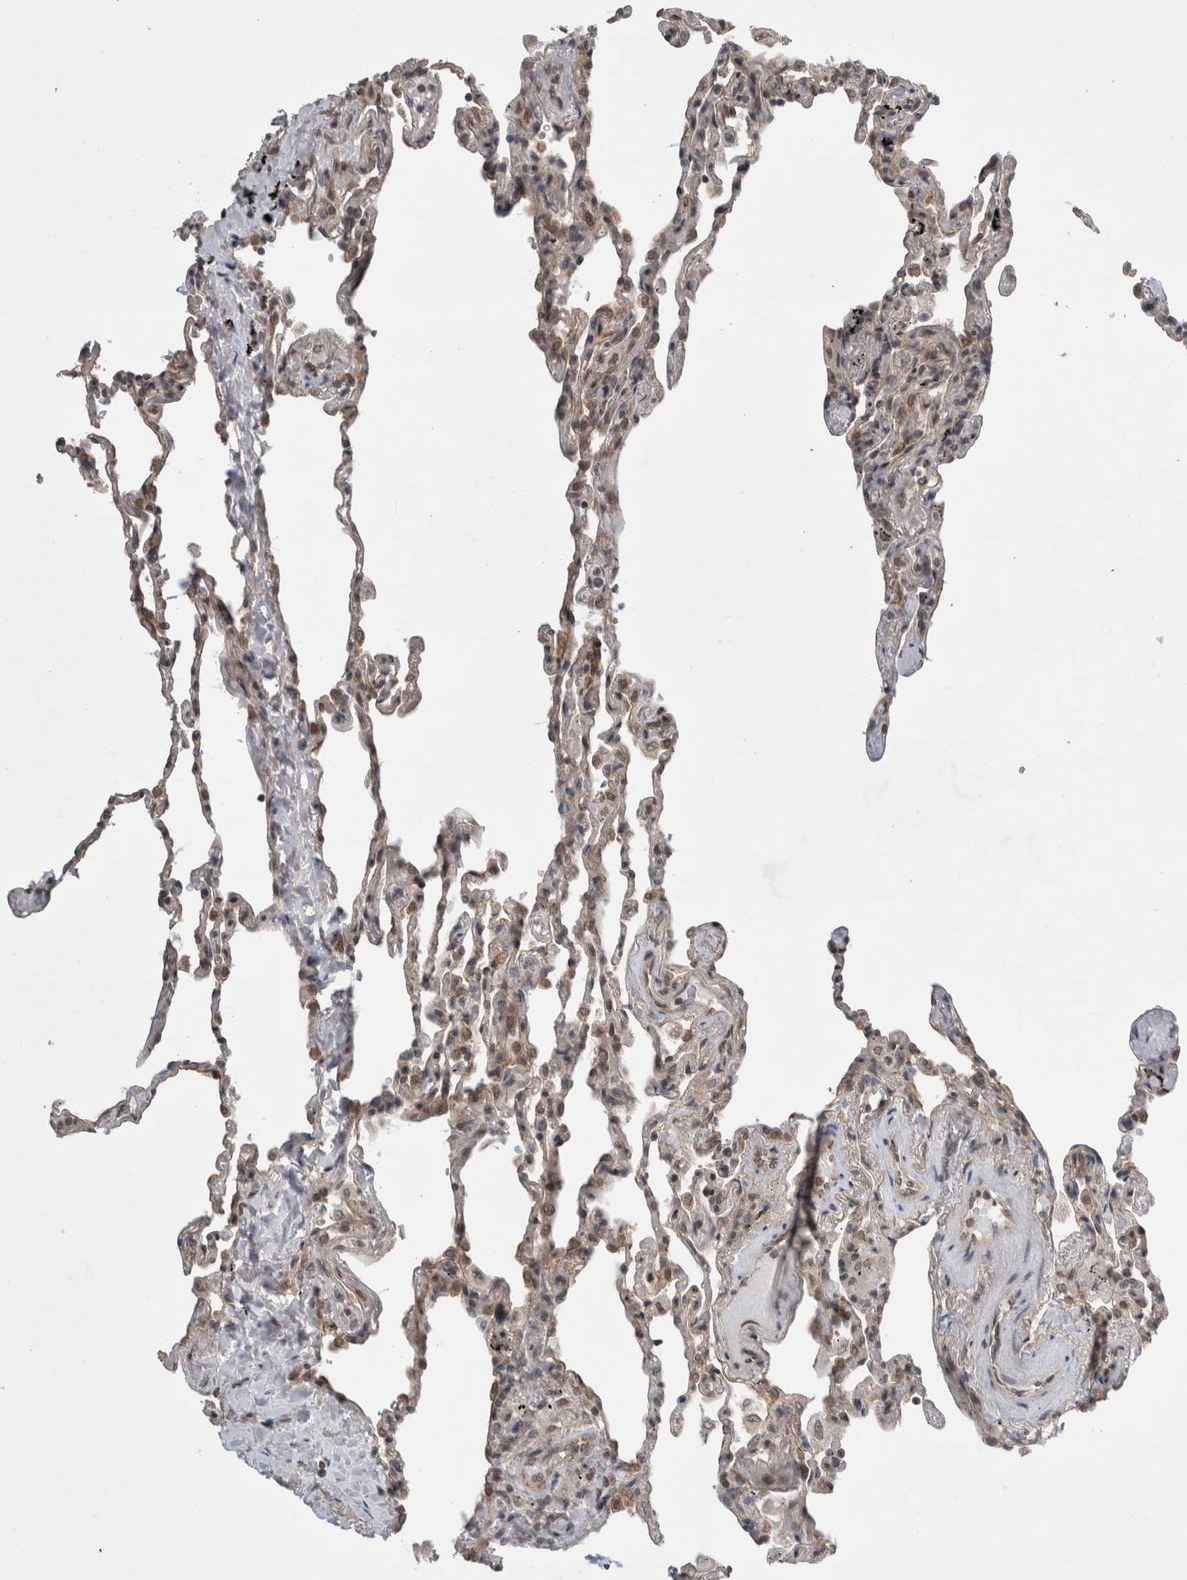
{"staining": {"intensity": "weak", "quantity": ">75%", "location": "cytoplasmic/membranous,nuclear"}, "tissue": "lung", "cell_type": "Alveolar cells", "image_type": "normal", "snomed": [{"axis": "morphology", "description": "Normal tissue, NOS"}, {"axis": "topography", "description": "Lung"}], "caption": "High-power microscopy captured an immunohistochemistry histopathology image of unremarkable lung, revealing weak cytoplasmic/membranous,nuclear positivity in about >75% of alveolar cells.", "gene": "ZNF341", "patient": {"sex": "male", "age": 59}}